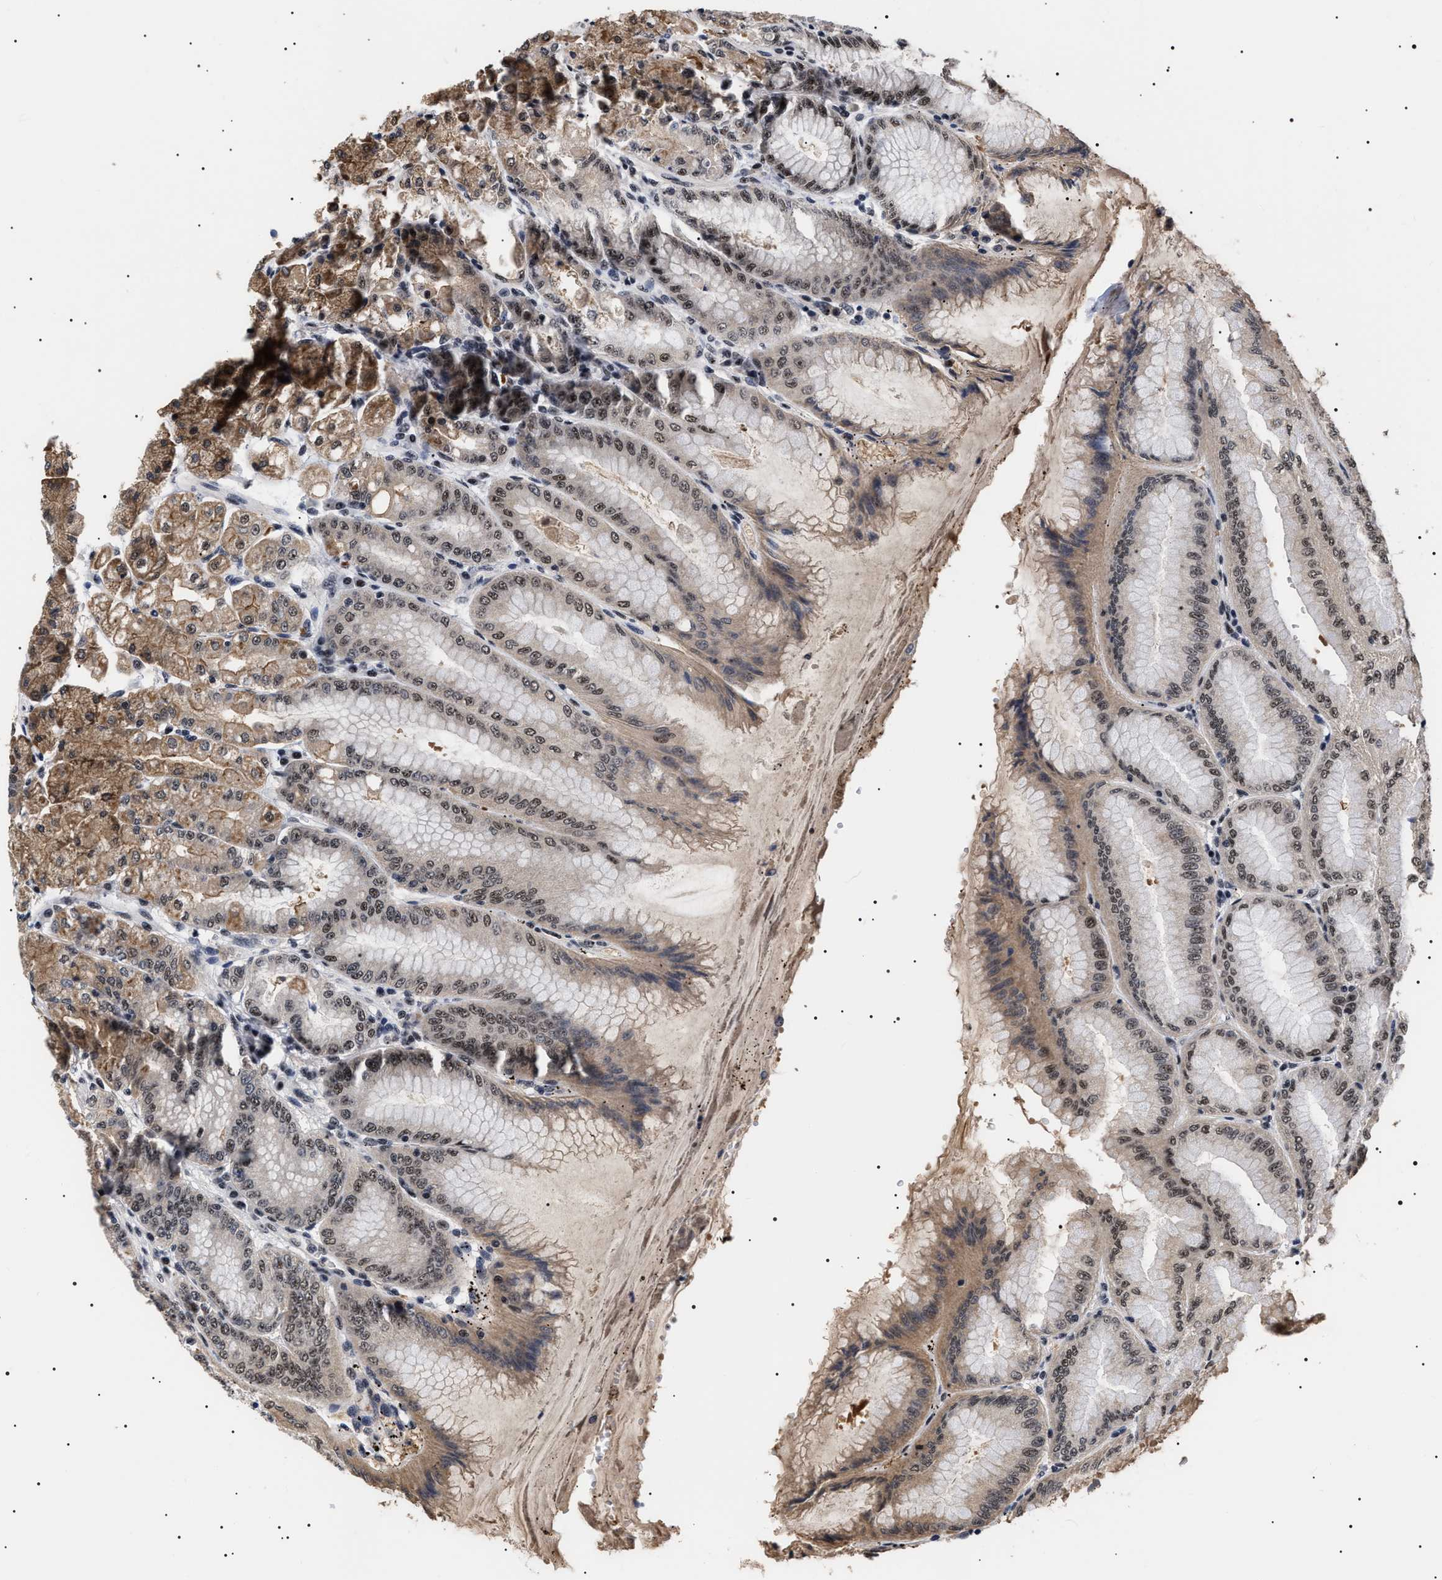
{"staining": {"intensity": "strong", "quantity": "25%-75%", "location": "cytoplasmic/membranous,nuclear"}, "tissue": "stomach", "cell_type": "Glandular cells", "image_type": "normal", "snomed": [{"axis": "morphology", "description": "Normal tissue, NOS"}, {"axis": "topography", "description": "Stomach, lower"}], "caption": "This is an image of IHC staining of benign stomach, which shows strong expression in the cytoplasmic/membranous,nuclear of glandular cells.", "gene": "CAAP1", "patient": {"sex": "male", "age": 71}}